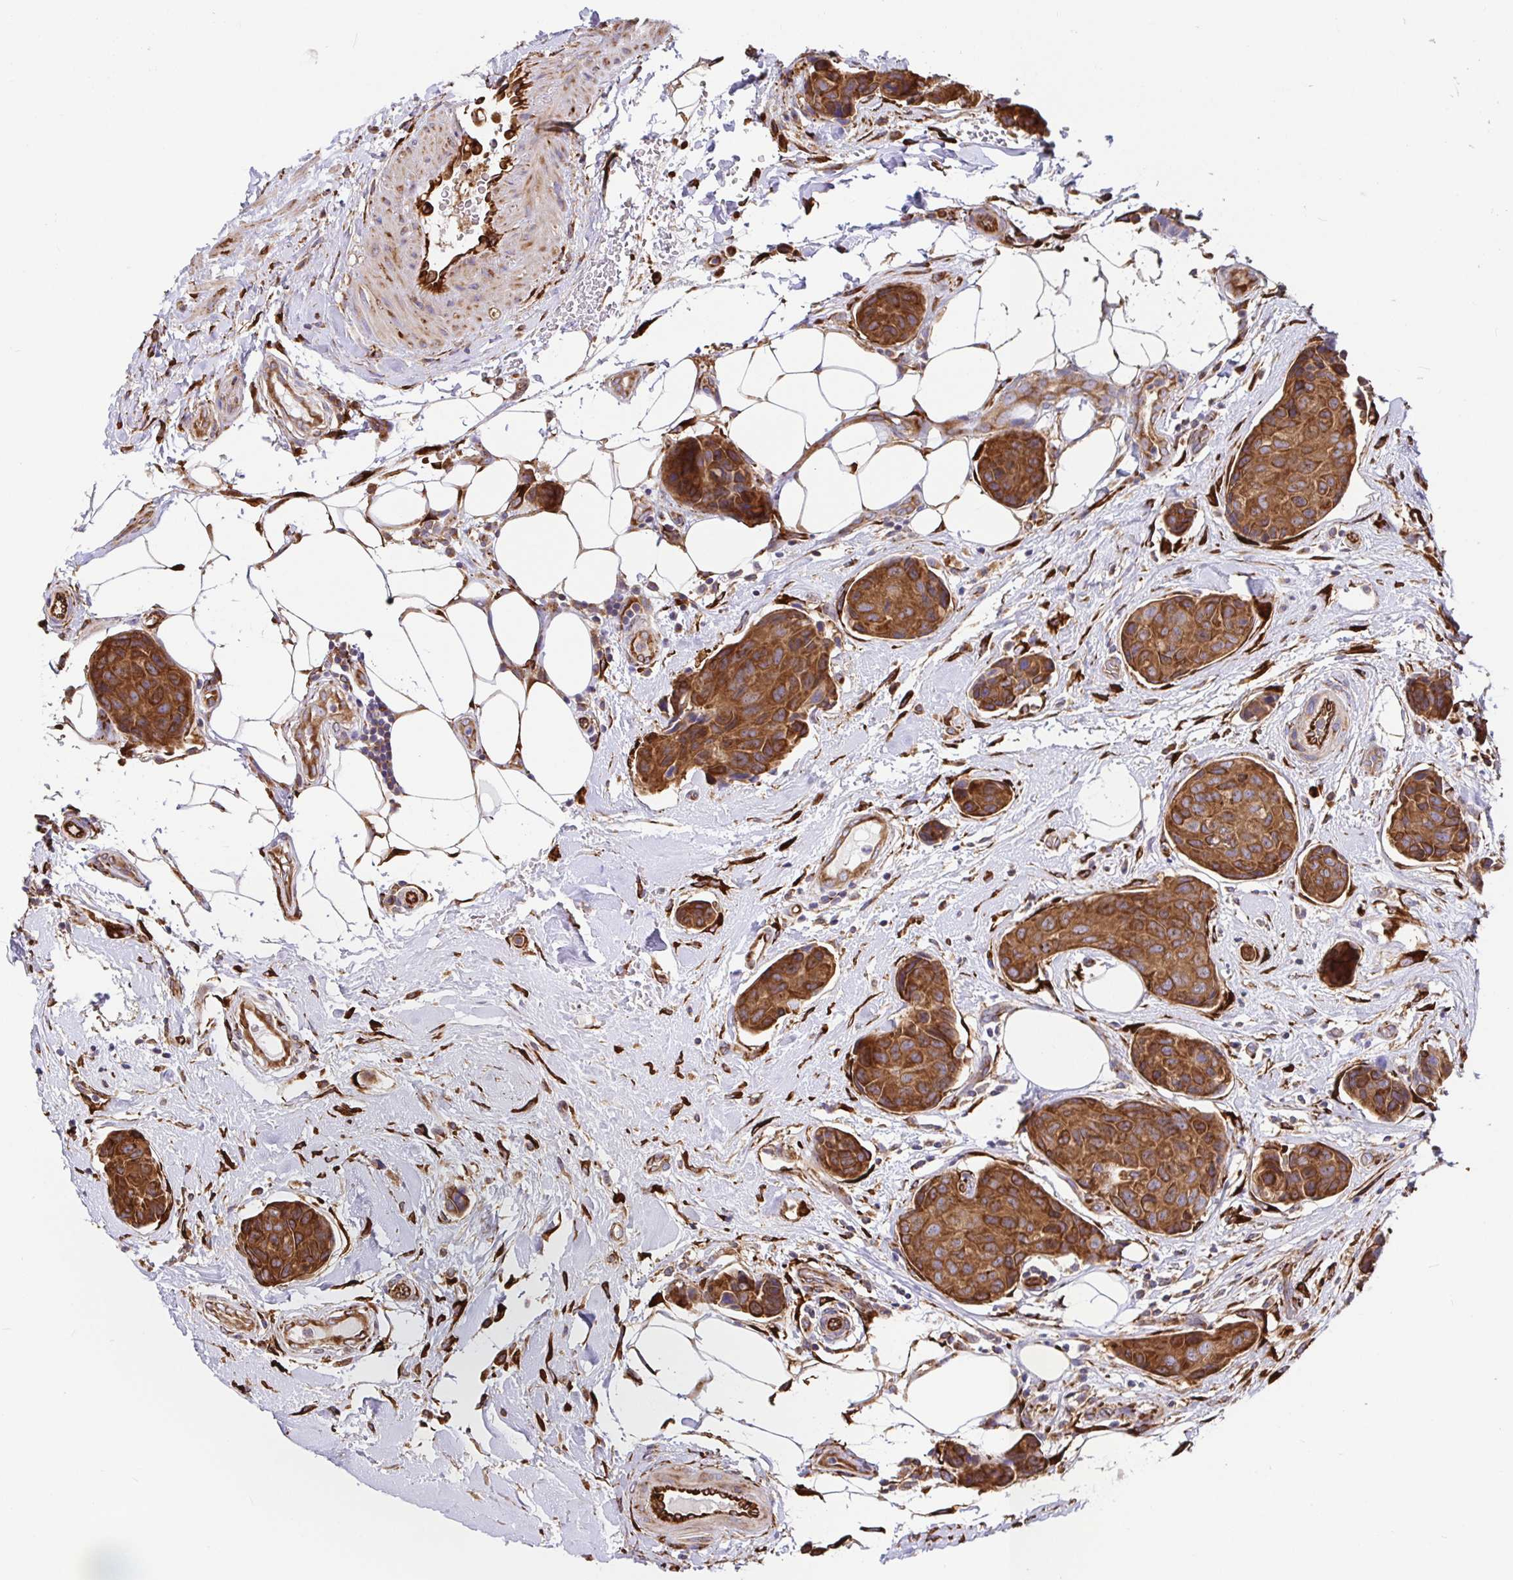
{"staining": {"intensity": "strong", "quantity": ">75%", "location": "cytoplasmic/membranous"}, "tissue": "breast cancer", "cell_type": "Tumor cells", "image_type": "cancer", "snomed": [{"axis": "morphology", "description": "Duct carcinoma"}, {"axis": "topography", "description": "Breast"}, {"axis": "topography", "description": "Lymph node"}], "caption": "Protein analysis of breast cancer (infiltrating ductal carcinoma) tissue displays strong cytoplasmic/membranous positivity in approximately >75% of tumor cells.", "gene": "MAOA", "patient": {"sex": "female", "age": 80}}